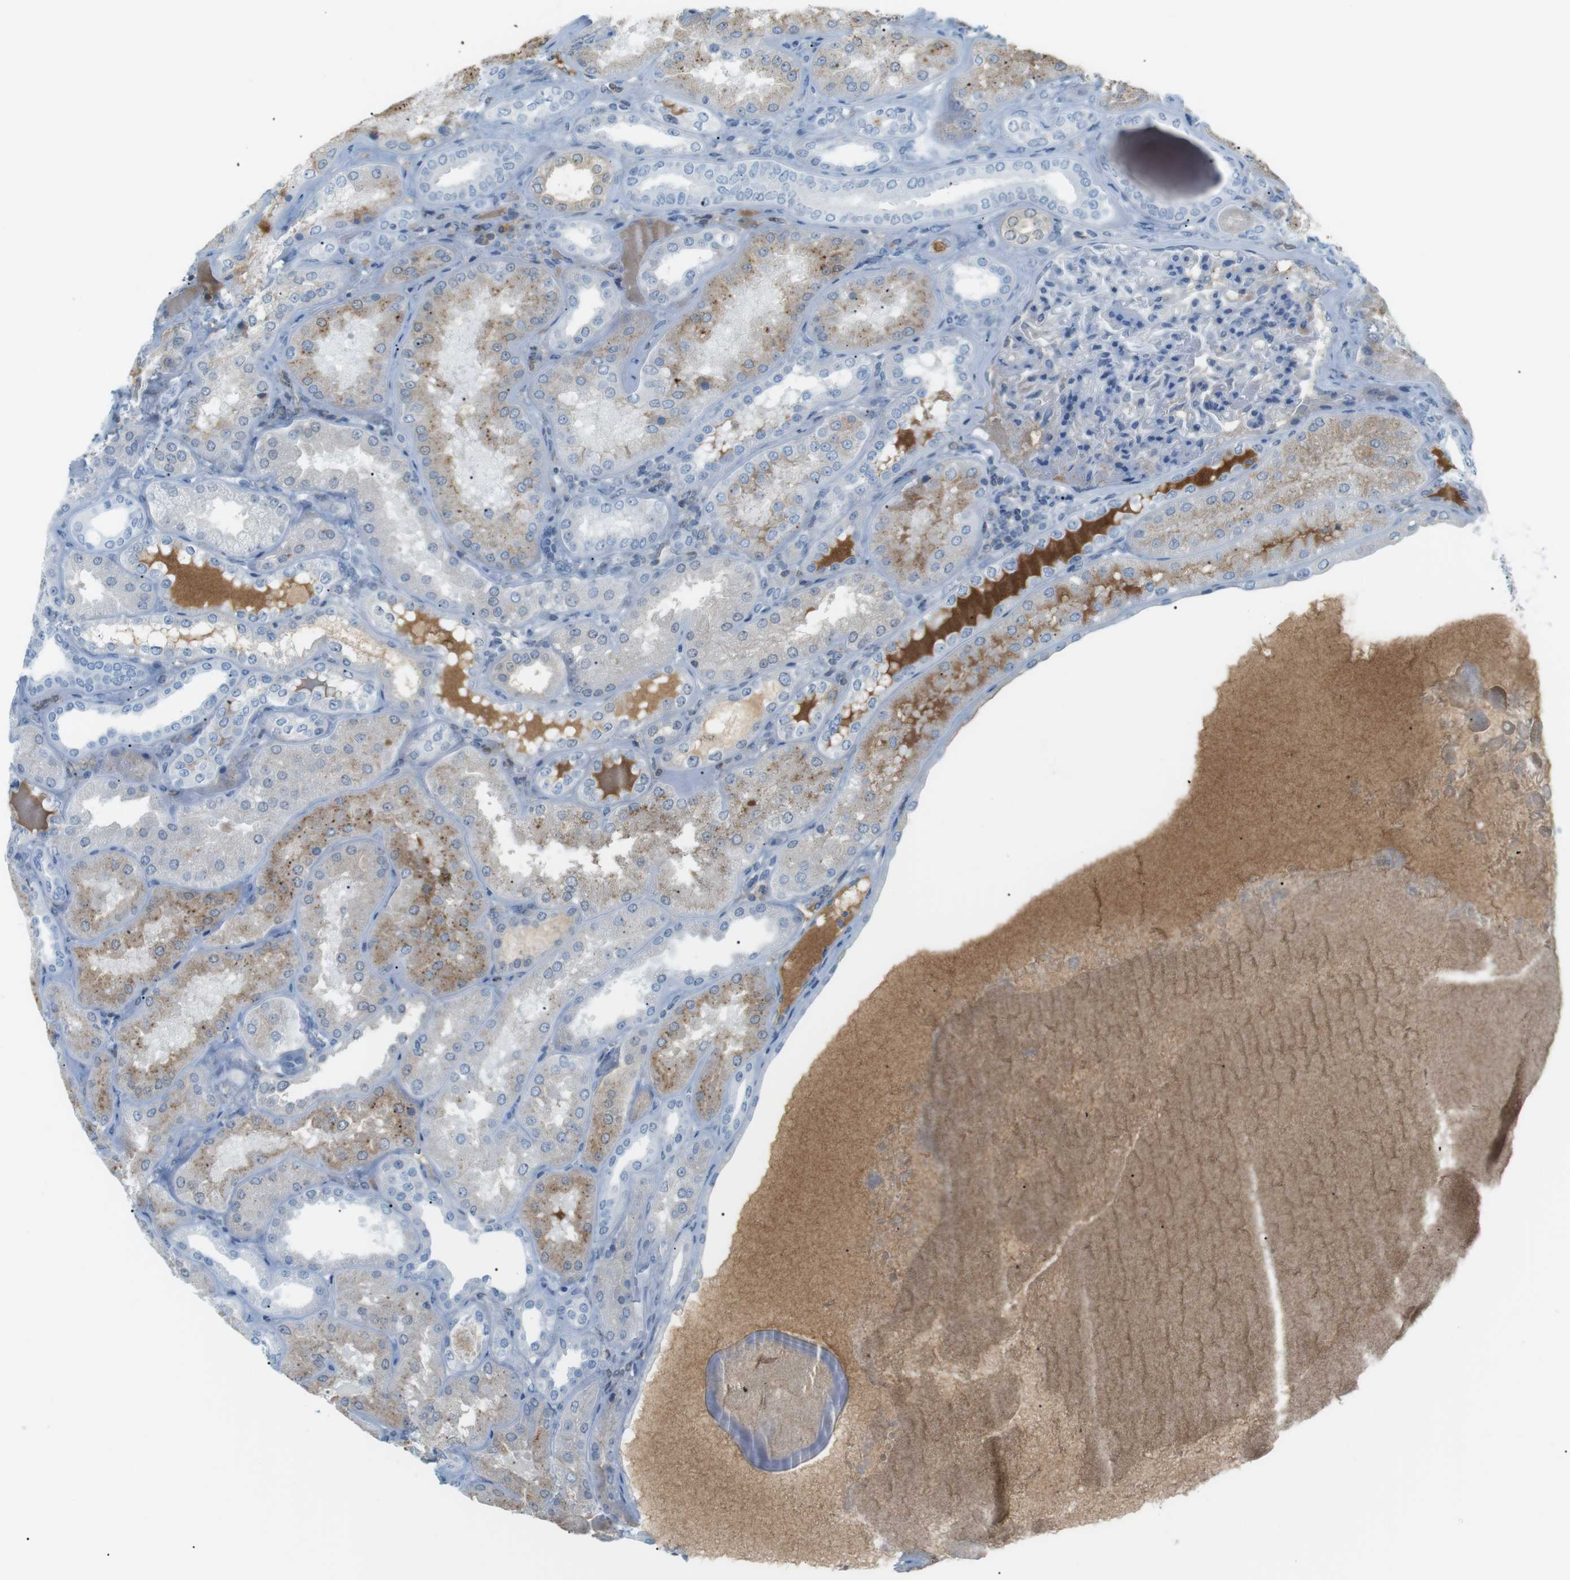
{"staining": {"intensity": "negative", "quantity": "none", "location": "none"}, "tissue": "kidney", "cell_type": "Cells in glomeruli", "image_type": "normal", "snomed": [{"axis": "morphology", "description": "Normal tissue, NOS"}, {"axis": "topography", "description": "Kidney"}], "caption": "Kidney stained for a protein using immunohistochemistry shows no positivity cells in glomeruli.", "gene": "AZGP1", "patient": {"sex": "female", "age": 56}}